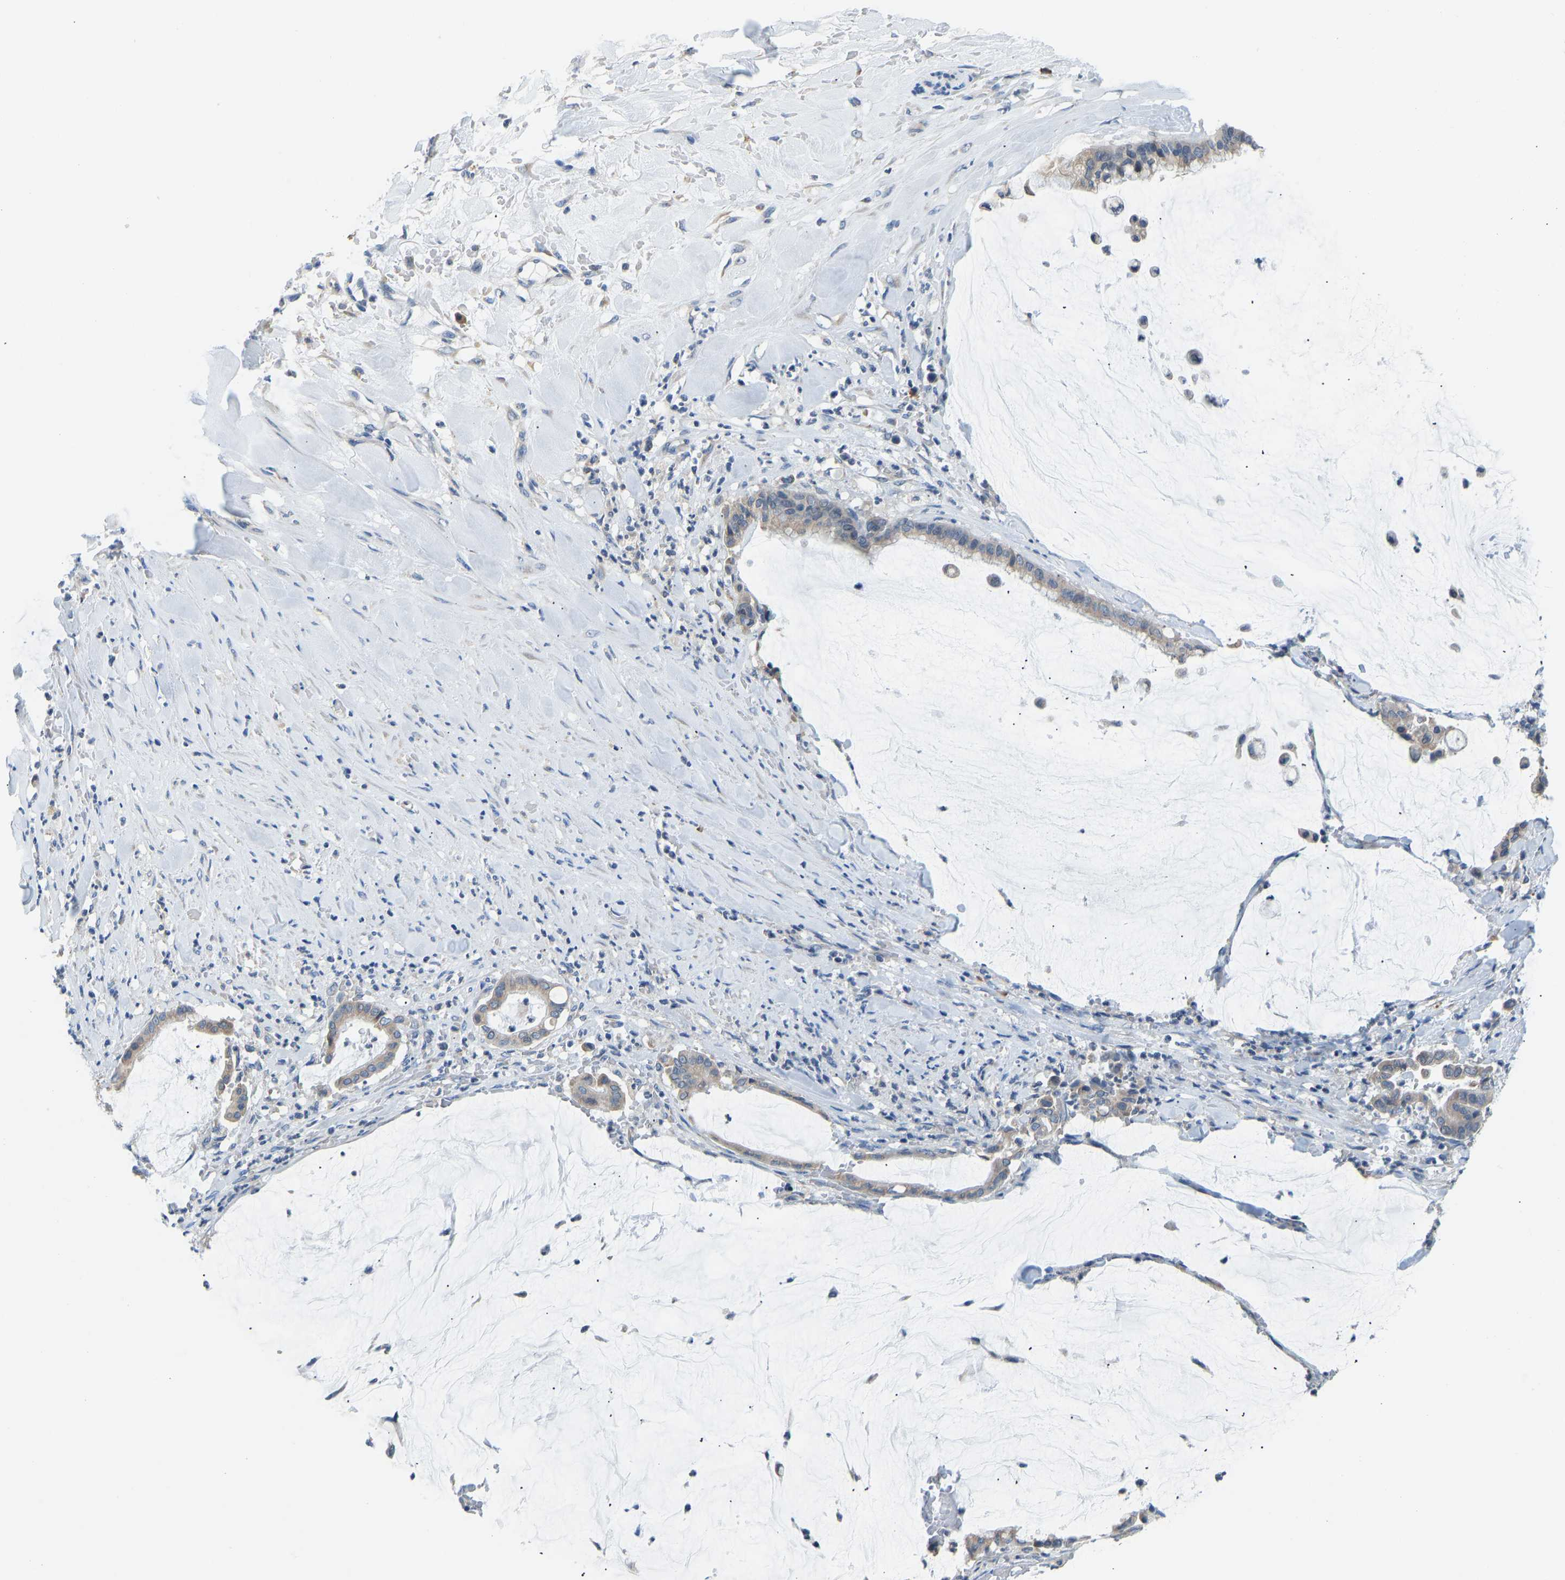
{"staining": {"intensity": "weak", "quantity": "25%-75%", "location": "cytoplasmic/membranous"}, "tissue": "pancreatic cancer", "cell_type": "Tumor cells", "image_type": "cancer", "snomed": [{"axis": "morphology", "description": "Adenocarcinoma, NOS"}, {"axis": "topography", "description": "Pancreas"}], "caption": "High-power microscopy captured an immunohistochemistry histopathology image of adenocarcinoma (pancreatic), revealing weak cytoplasmic/membranous staining in approximately 25%-75% of tumor cells. (Brightfield microscopy of DAB IHC at high magnification).", "gene": "VRK1", "patient": {"sex": "male", "age": 41}}